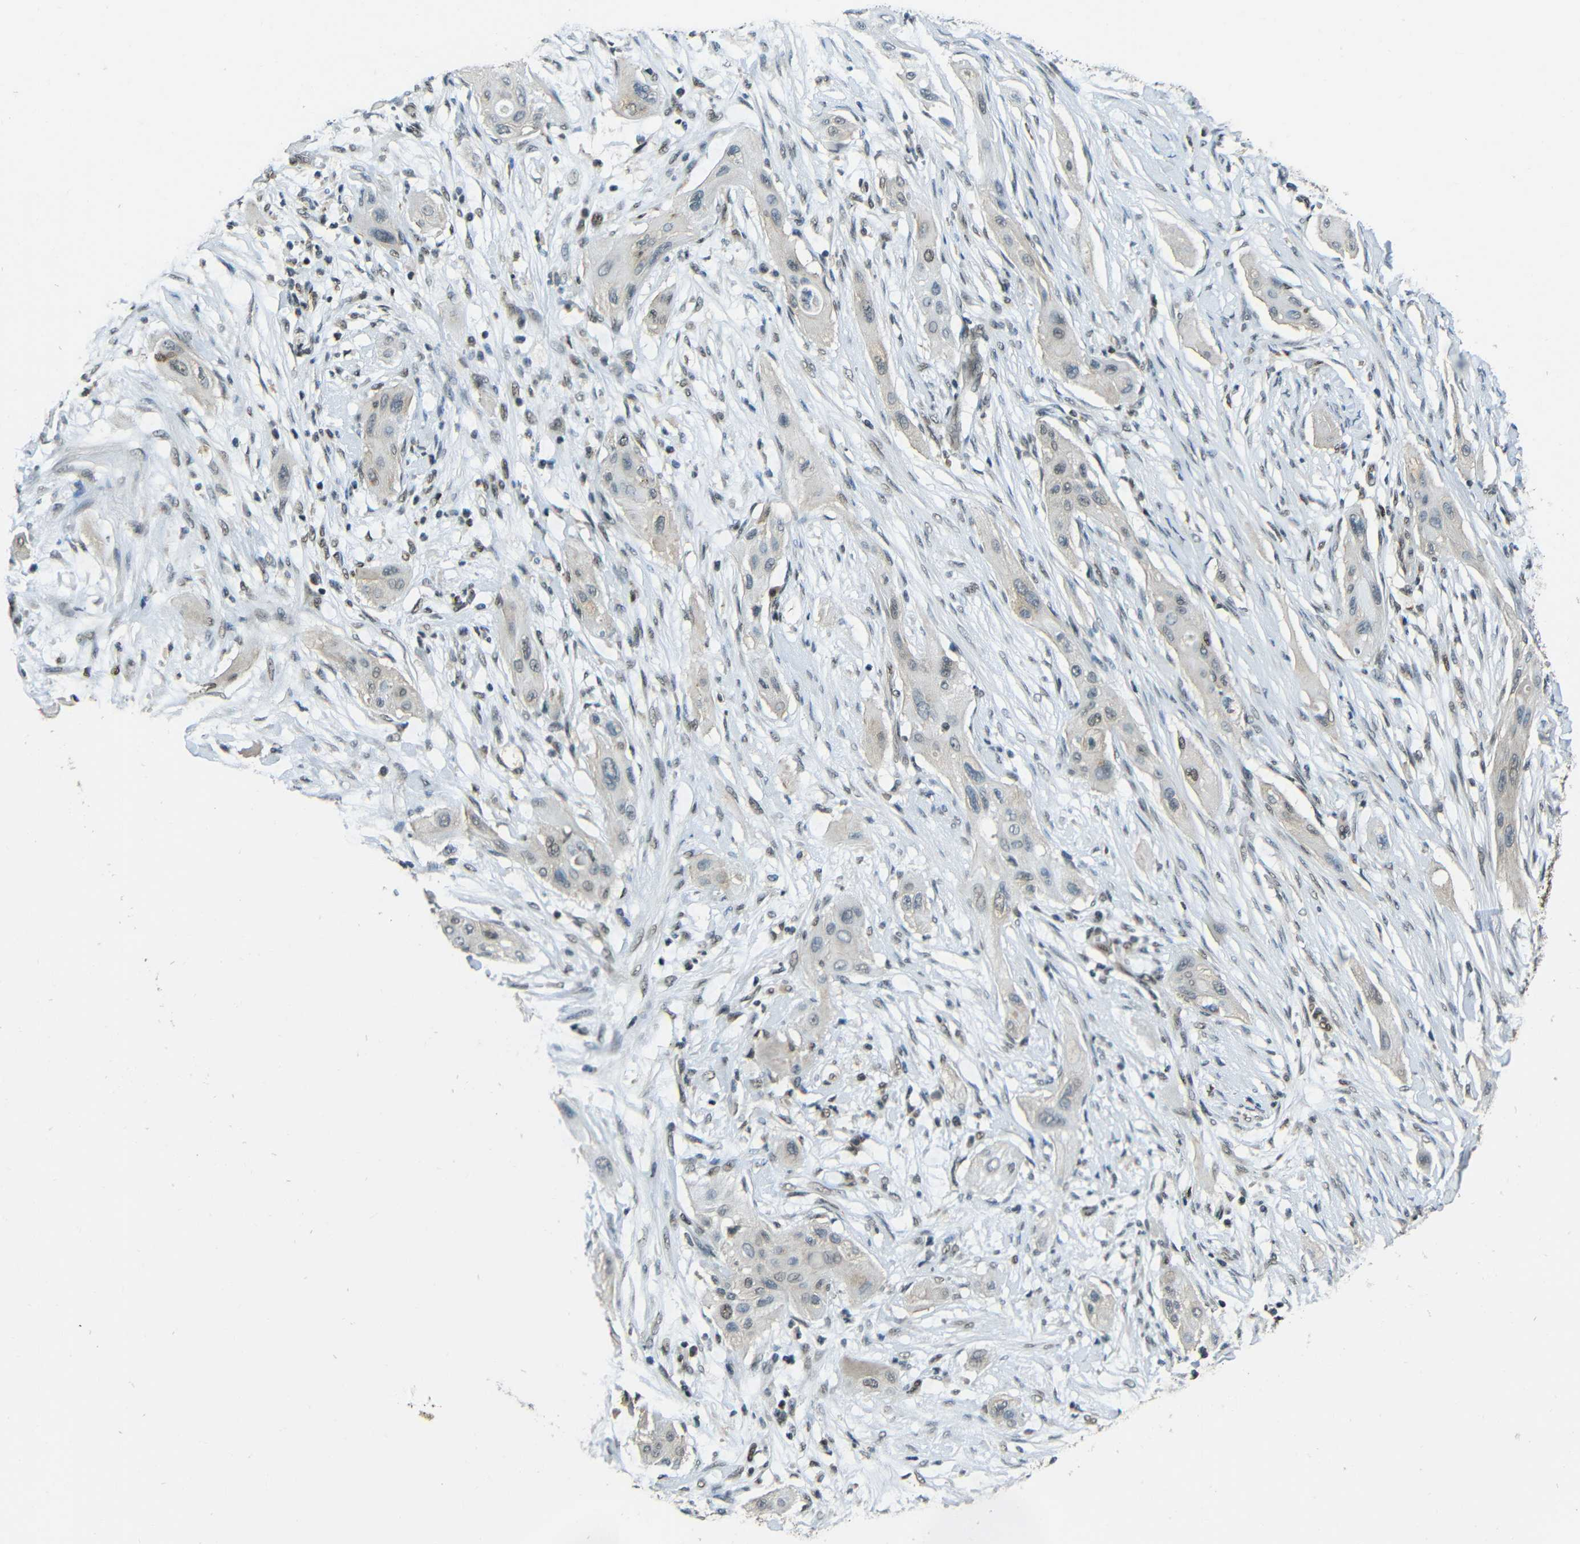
{"staining": {"intensity": "weak", "quantity": "<25%", "location": "nuclear"}, "tissue": "lung cancer", "cell_type": "Tumor cells", "image_type": "cancer", "snomed": [{"axis": "morphology", "description": "Squamous cell carcinoma, NOS"}, {"axis": "topography", "description": "Lung"}], "caption": "IHC image of human squamous cell carcinoma (lung) stained for a protein (brown), which shows no staining in tumor cells. The staining was performed using DAB to visualize the protein expression in brown, while the nuclei were stained in blue with hematoxylin (Magnification: 20x).", "gene": "PSIP1", "patient": {"sex": "female", "age": 47}}